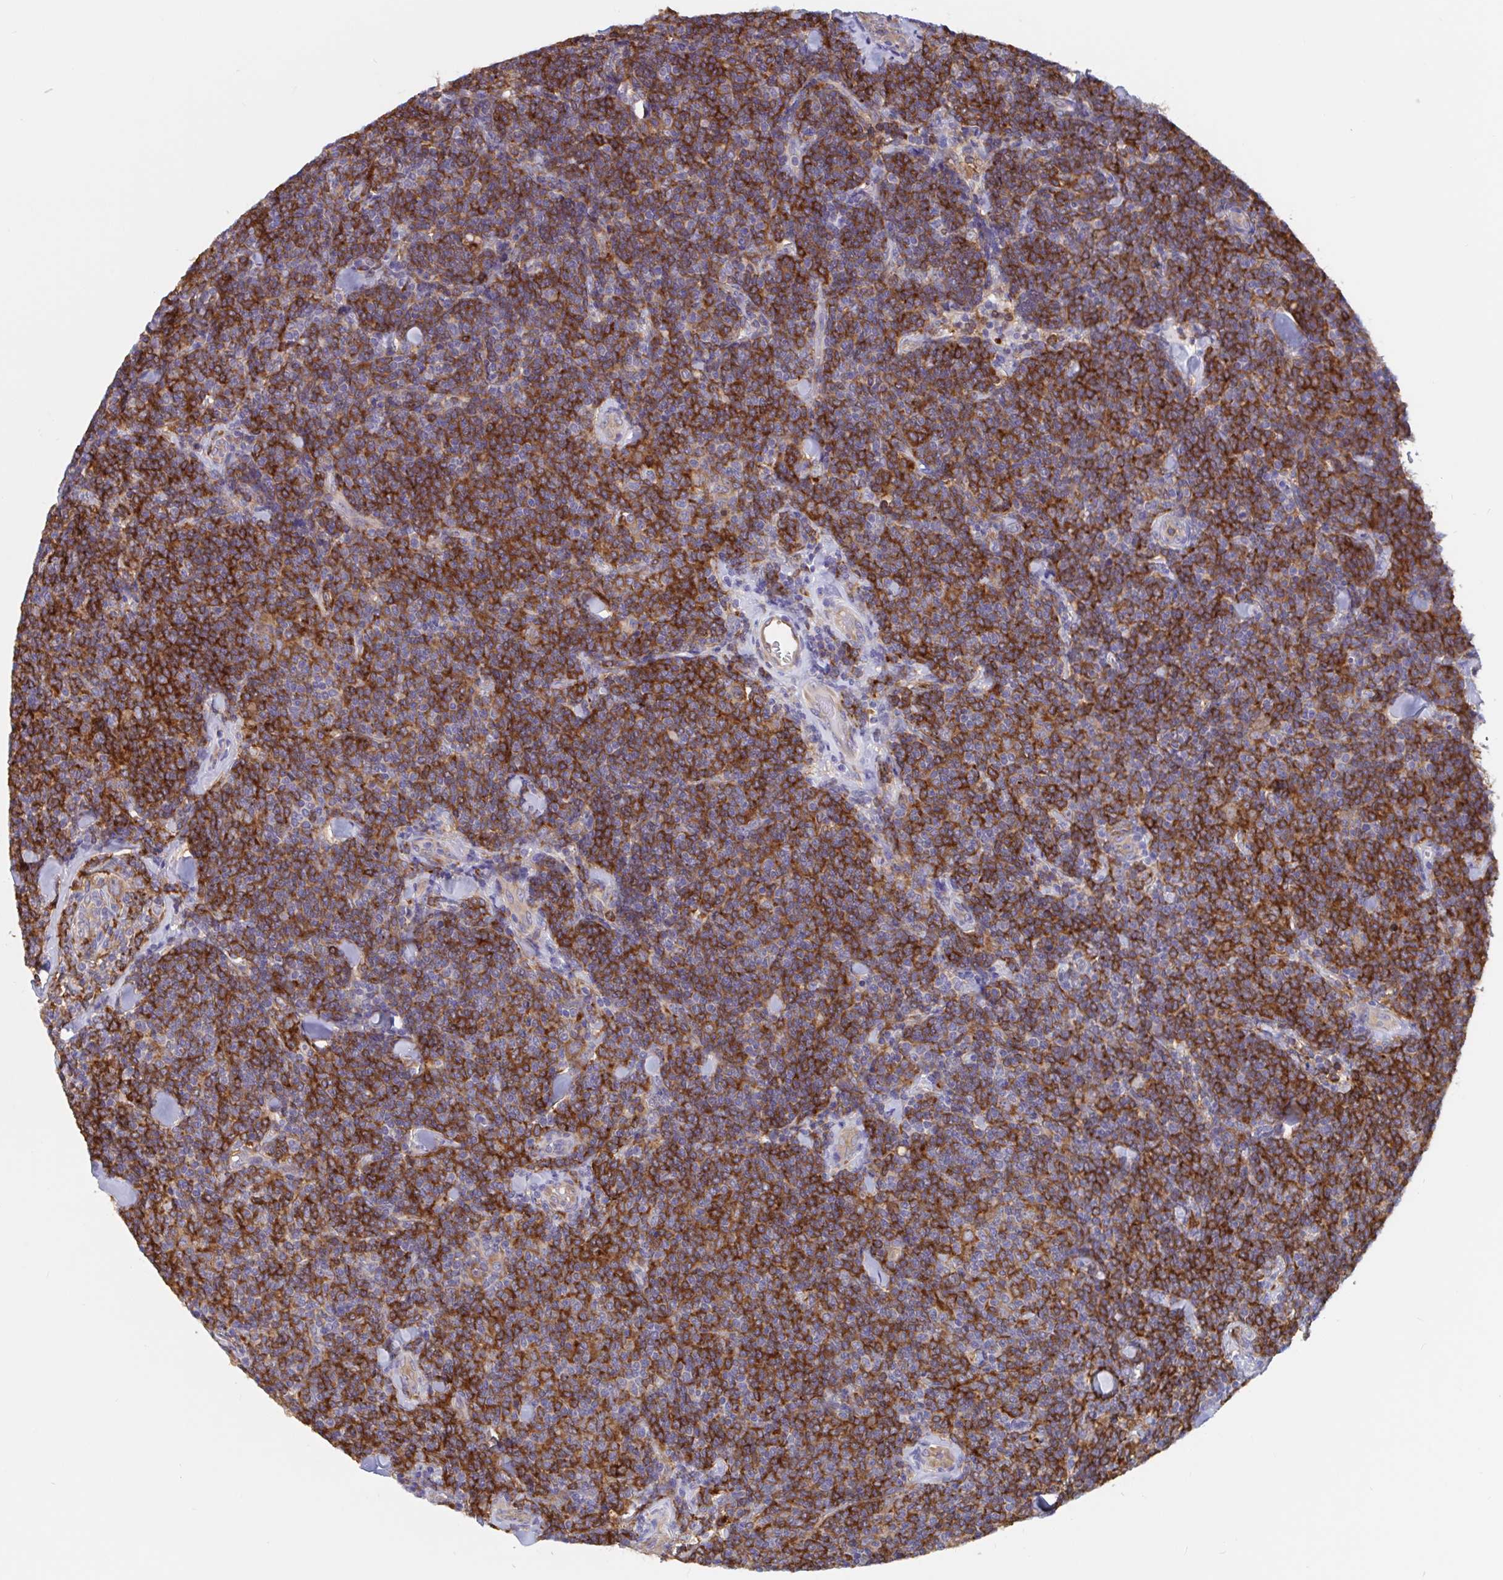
{"staining": {"intensity": "strong", "quantity": ">75%", "location": "cytoplasmic/membranous"}, "tissue": "lymphoma", "cell_type": "Tumor cells", "image_type": "cancer", "snomed": [{"axis": "morphology", "description": "Malignant lymphoma, non-Hodgkin's type, Low grade"}, {"axis": "topography", "description": "Lymph node"}], "caption": "Immunohistochemistry (IHC) of human malignant lymphoma, non-Hodgkin's type (low-grade) shows high levels of strong cytoplasmic/membranous staining in approximately >75% of tumor cells. (Stains: DAB (3,3'-diaminobenzidine) in brown, nuclei in blue, Microscopy: brightfield microscopy at high magnification).", "gene": "SNX8", "patient": {"sex": "female", "age": 56}}